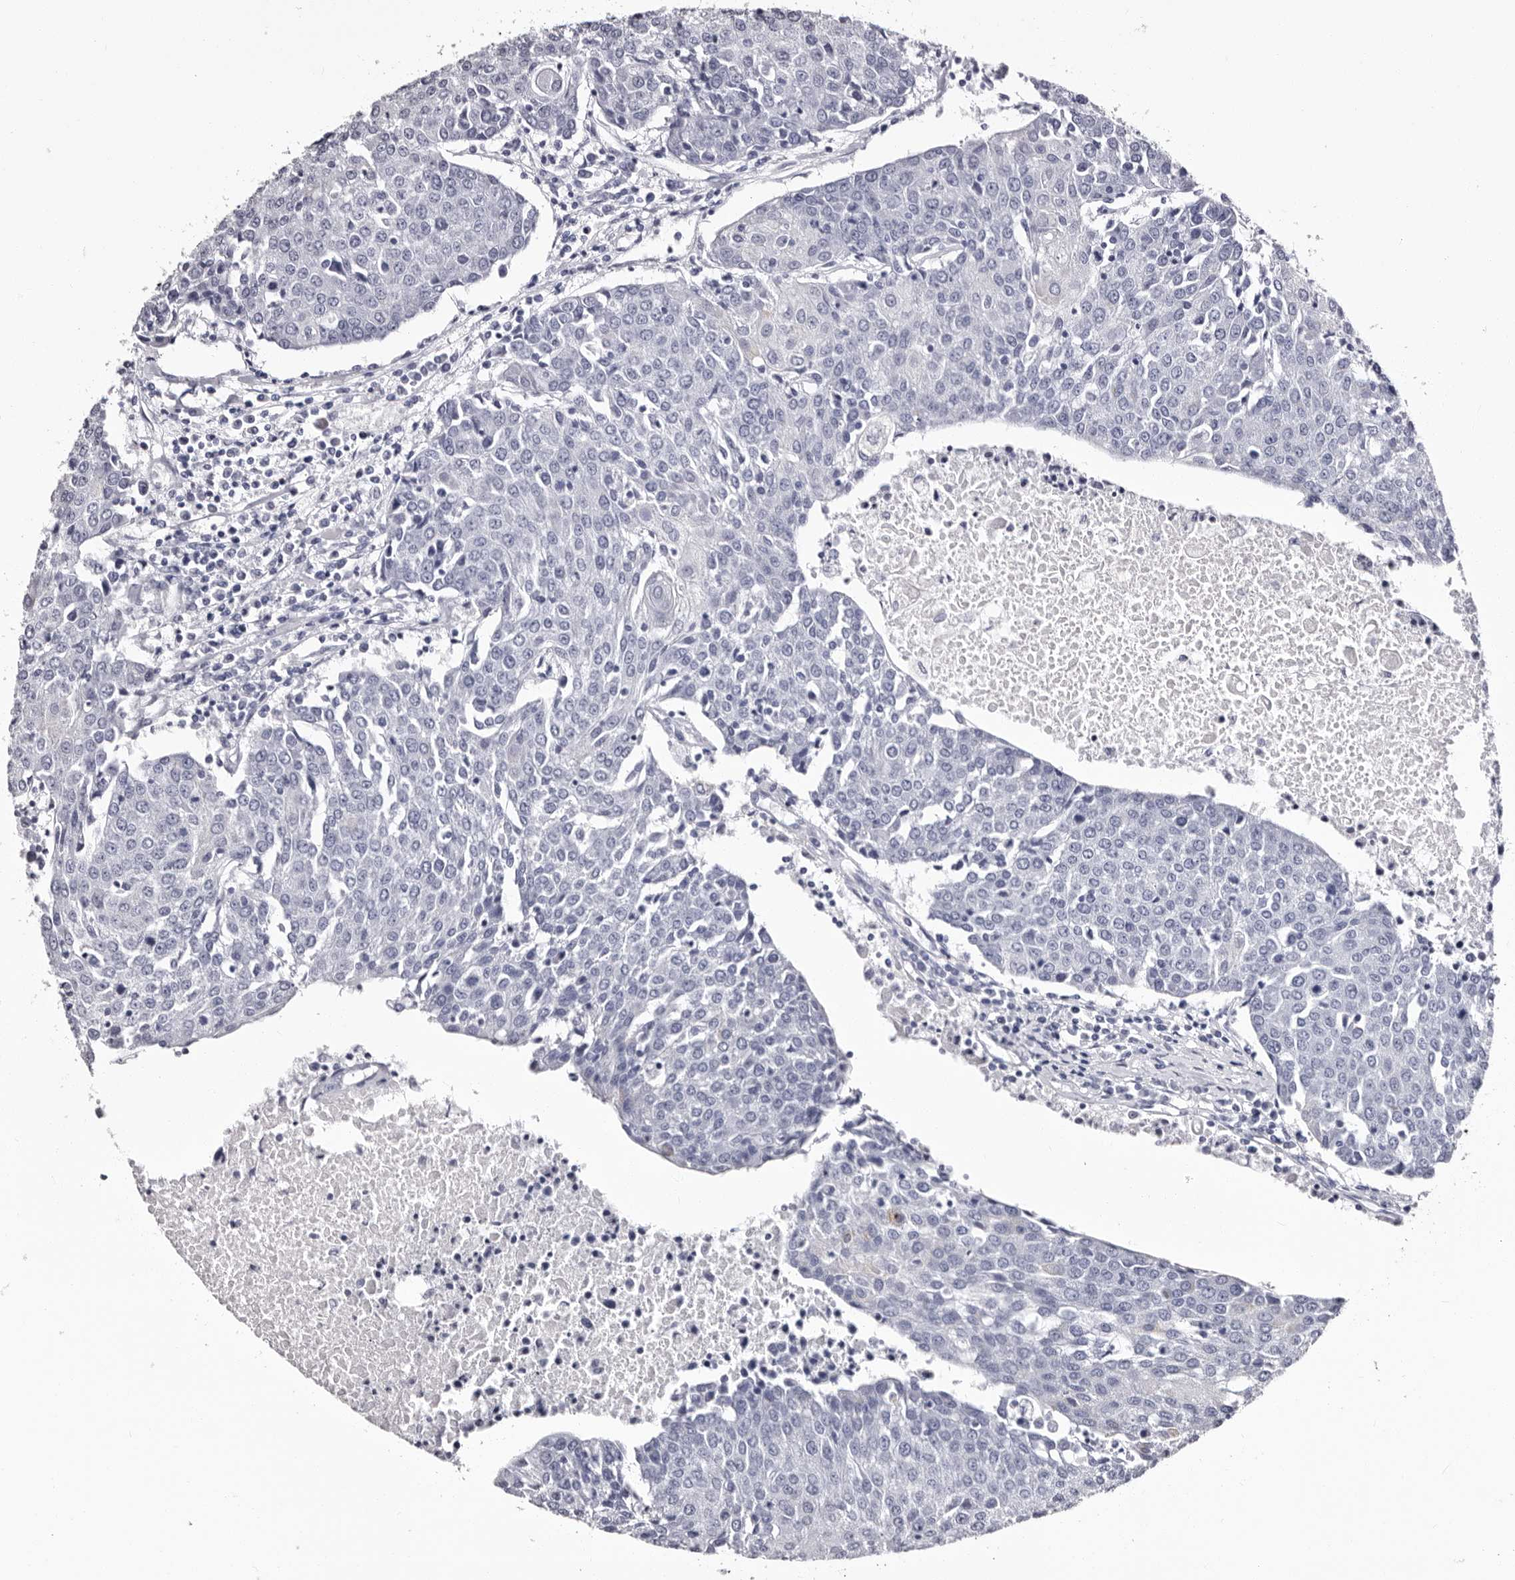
{"staining": {"intensity": "negative", "quantity": "none", "location": "none"}, "tissue": "urothelial cancer", "cell_type": "Tumor cells", "image_type": "cancer", "snomed": [{"axis": "morphology", "description": "Urothelial carcinoma, High grade"}, {"axis": "topography", "description": "Urinary bladder"}], "caption": "The image exhibits no staining of tumor cells in urothelial carcinoma (high-grade). (IHC, brightfield microscopy, high magnification).", "gene": "AUNIP", "patient": {"sex": "female", "age": 85}}